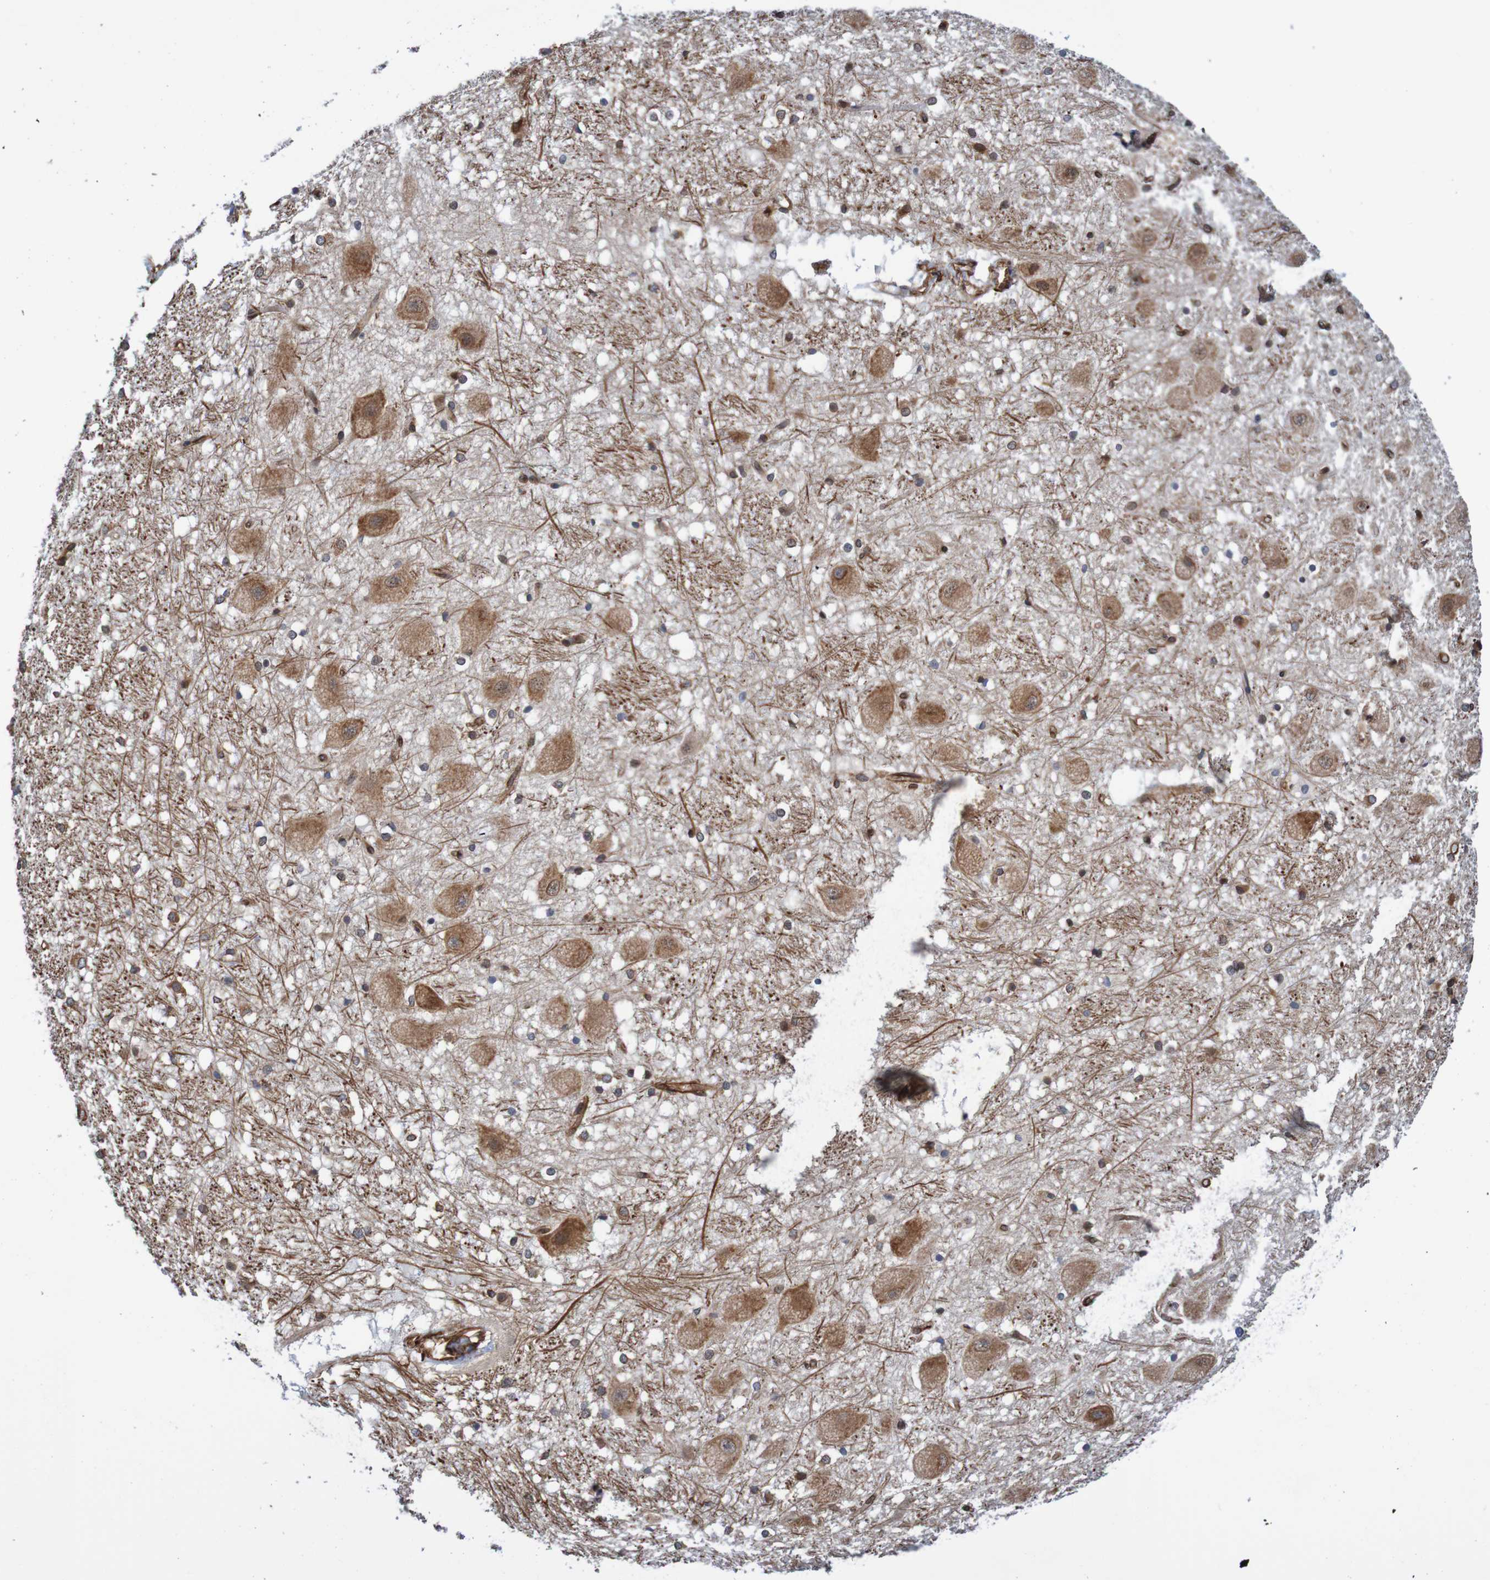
{"staining": {"intensity": "moderate", "quantity": "<25%", "location": "cytoplasmic/membranous"}, "tissue": "hippocampus", "cell_type": "Glial cells", "image_type": "normal", "snomed": [{"axis": "morphology", "description": "Normal tissue, NOS"}, {"axis": "topography", "description": "Hippocampus"}], "caption": "A histopathology image of human hippocampus stained for a protein demonstrates moderate cytoplasmic/membranous brown staining in glial cells. (brown staining indicates protein expression, while blue staining denotes nuclei).", "gene": "TMEM109", "patient": {"sex": "female", "age": 19}}